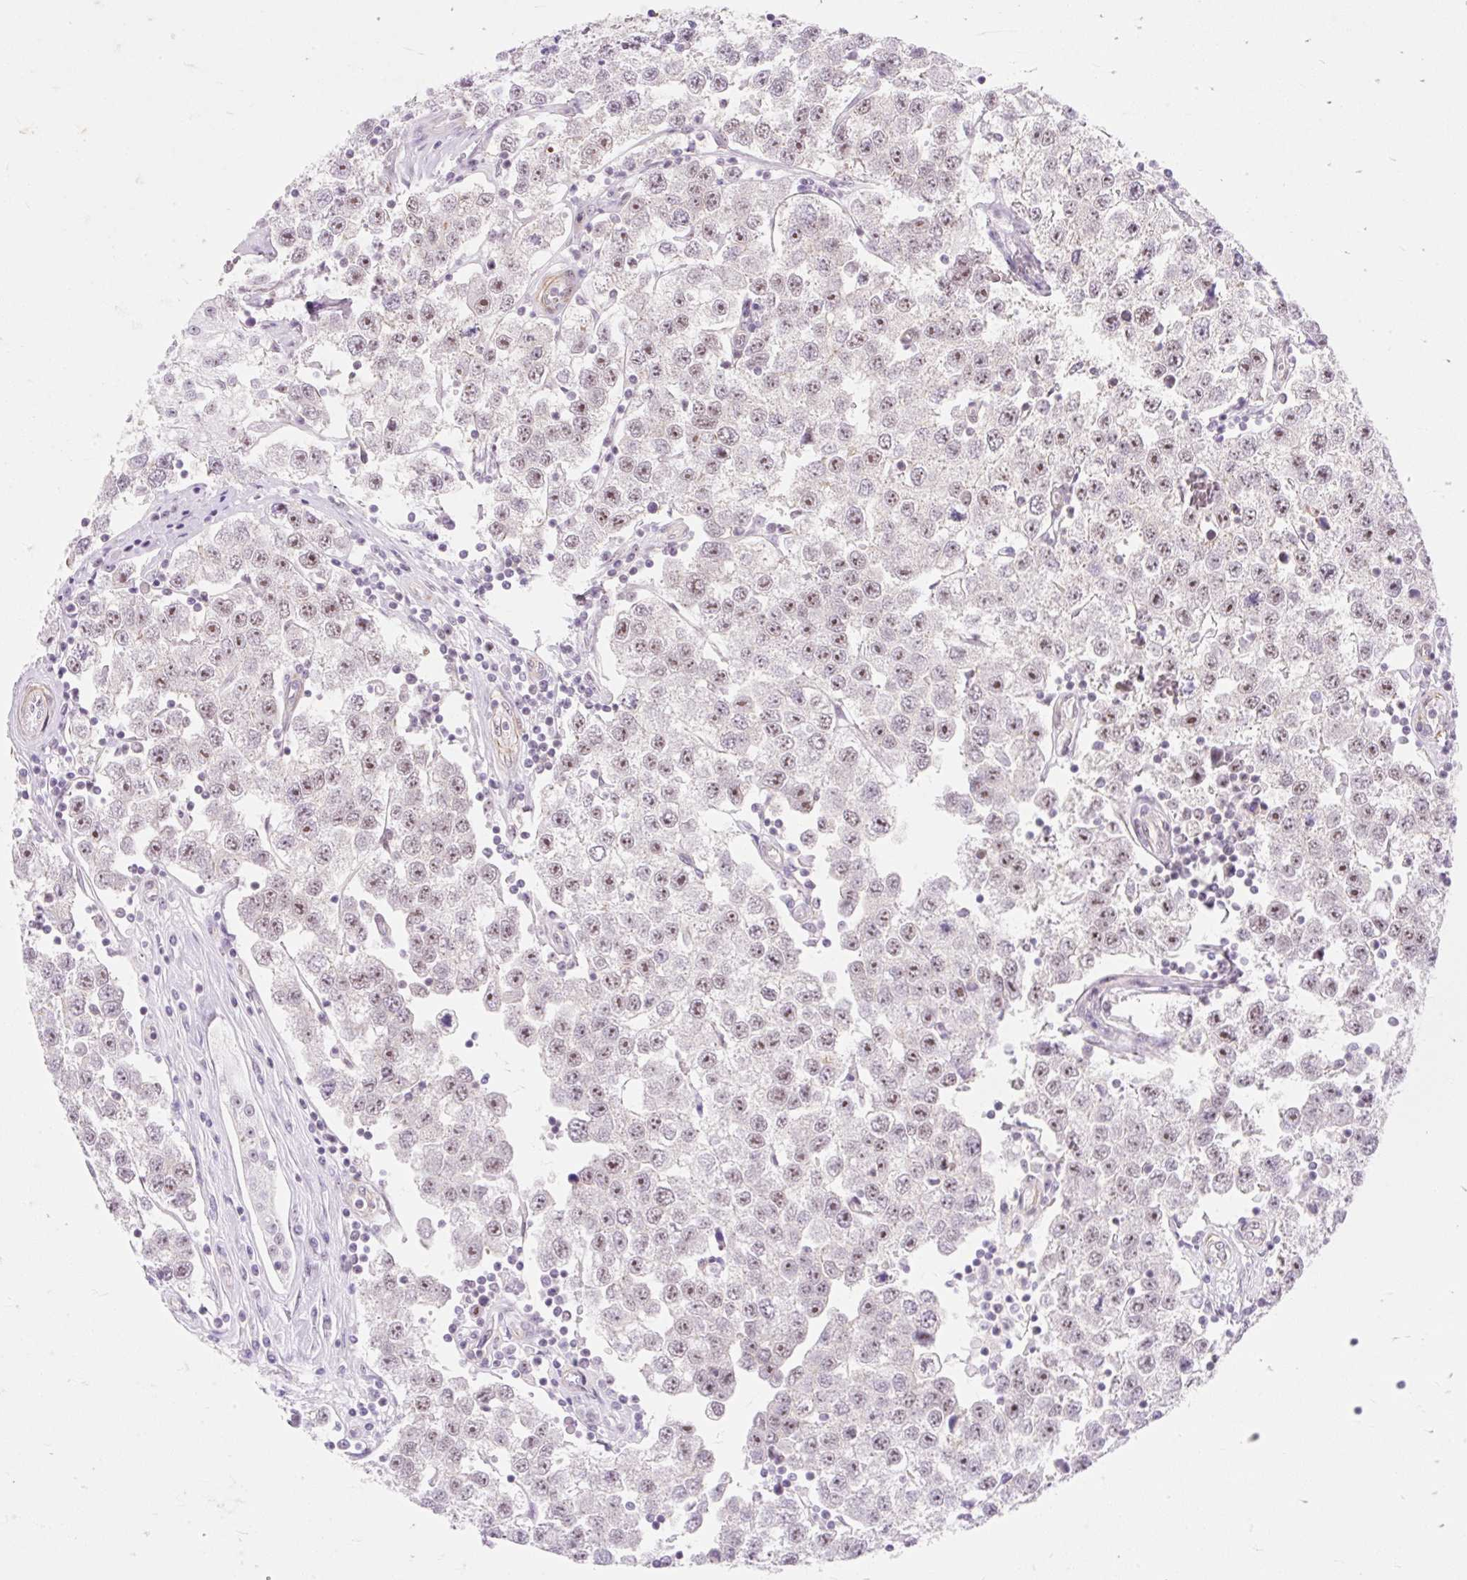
{"staining": {"intensity": "moderate", "quantity": ">75%", "location": "nuclear"}, "tissue": "testis cancer", "cell_type": "Tumor cells", "image_type": "cancer", "snomed": [{"axis": "morphology", "description": "Seminoma, NOS"}, {"axis": "topography", "description": "Testis"}], "caption": "Testis cancer stained with DAB IHC exhibits medium levels of moderate nuclear positivity in about >75% of tumor cells. Using DAB (3,3'-diaminobenzidine) (brown) and hematoxylin (blue) stains, captured at high magnification using brightfield microscopy.", "gene": "OBP2A", "patient": {"sex": "male", "age": 34}}